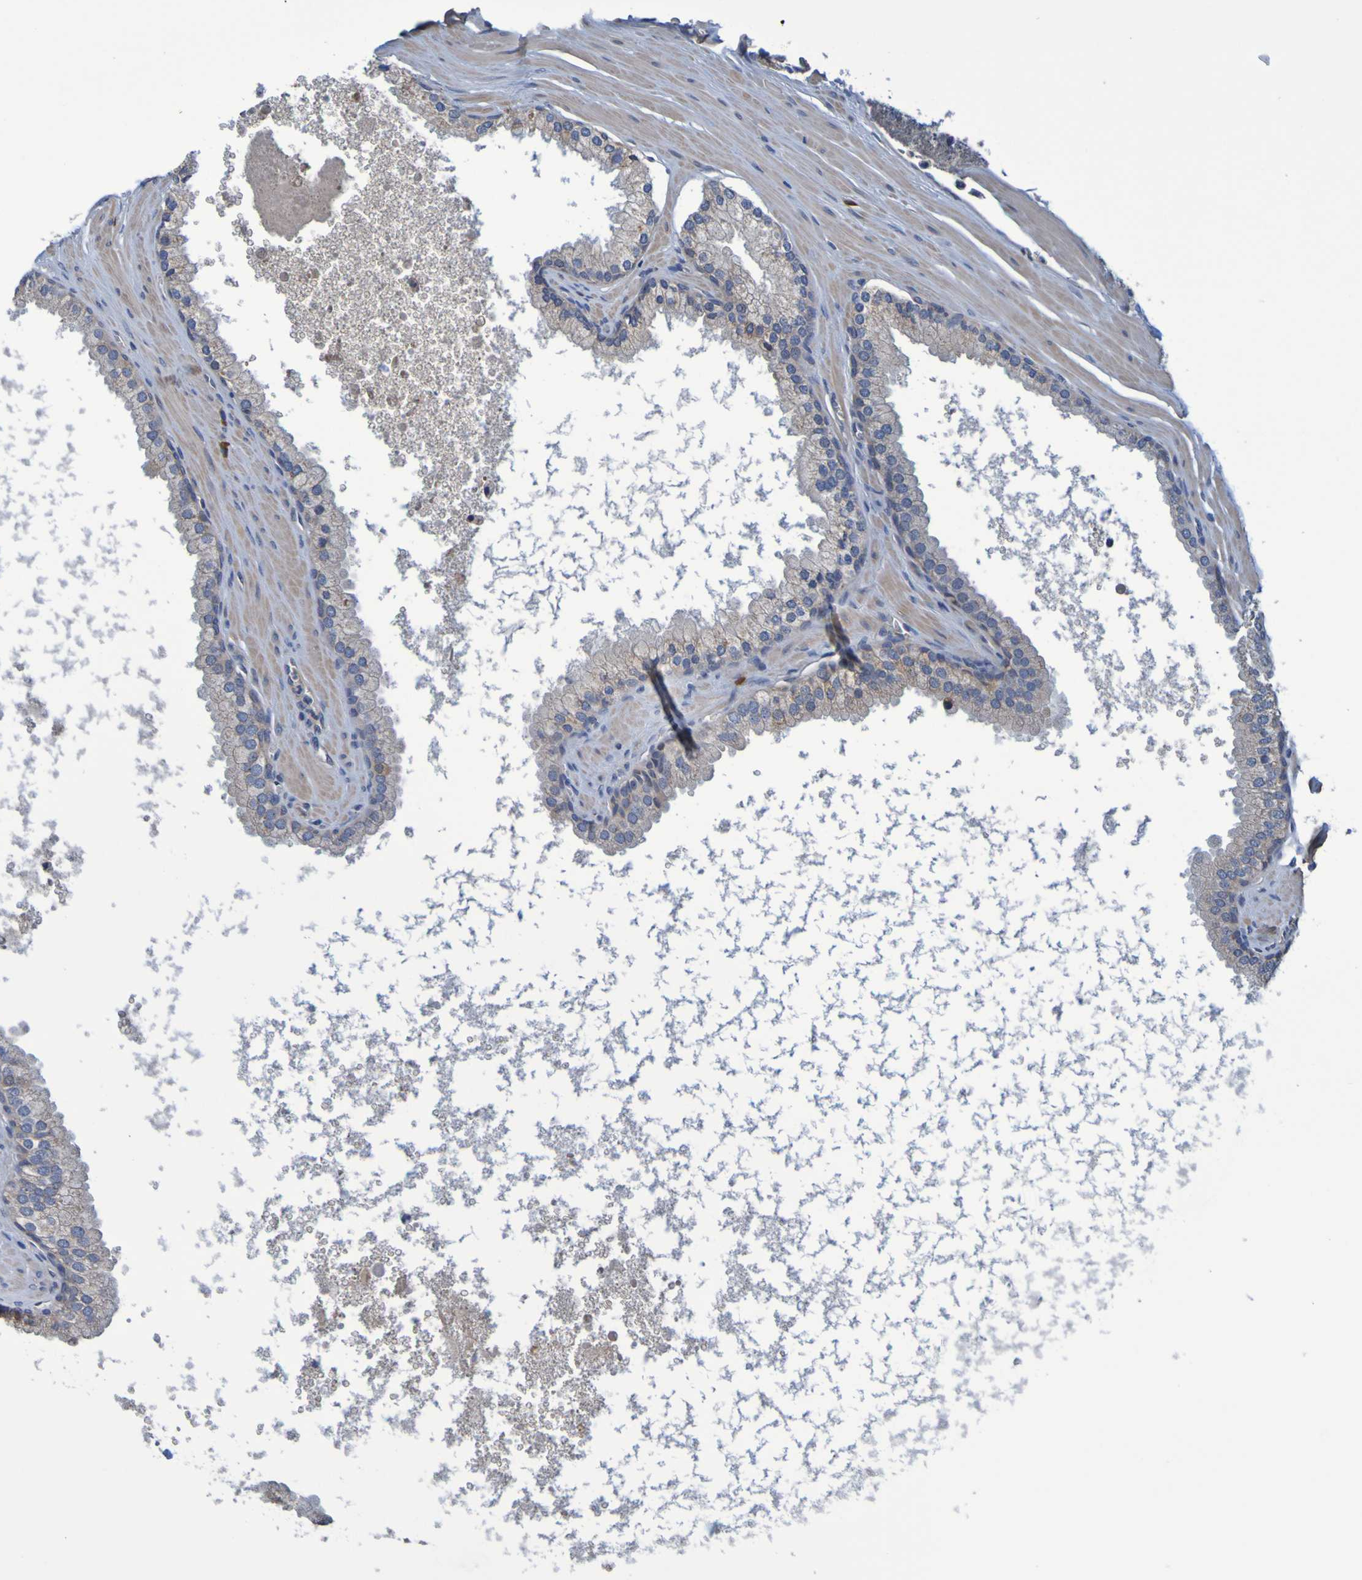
{"staining": {"intensity": "weak", "quantity": ">75%", "location": "cytoplasmic/membranous"}, "tissue": "prostate cancer", "cell_type": "Tumor cells", "image_type": "cancer", "snomed": [{"axis": "morphology", "description": "Adenocarcinoma, High grade"}, {"axis": "topography", "description": "Prostate"}], "caption": "The immunohistochemical stain highlights weak cytoplasmic/membranous staining in tumor cells of prostate cancer (high-grade adenocarcinoma) tissue.", "gene": "CLDN18", "patient": {"sex": "male", "age": 65}}